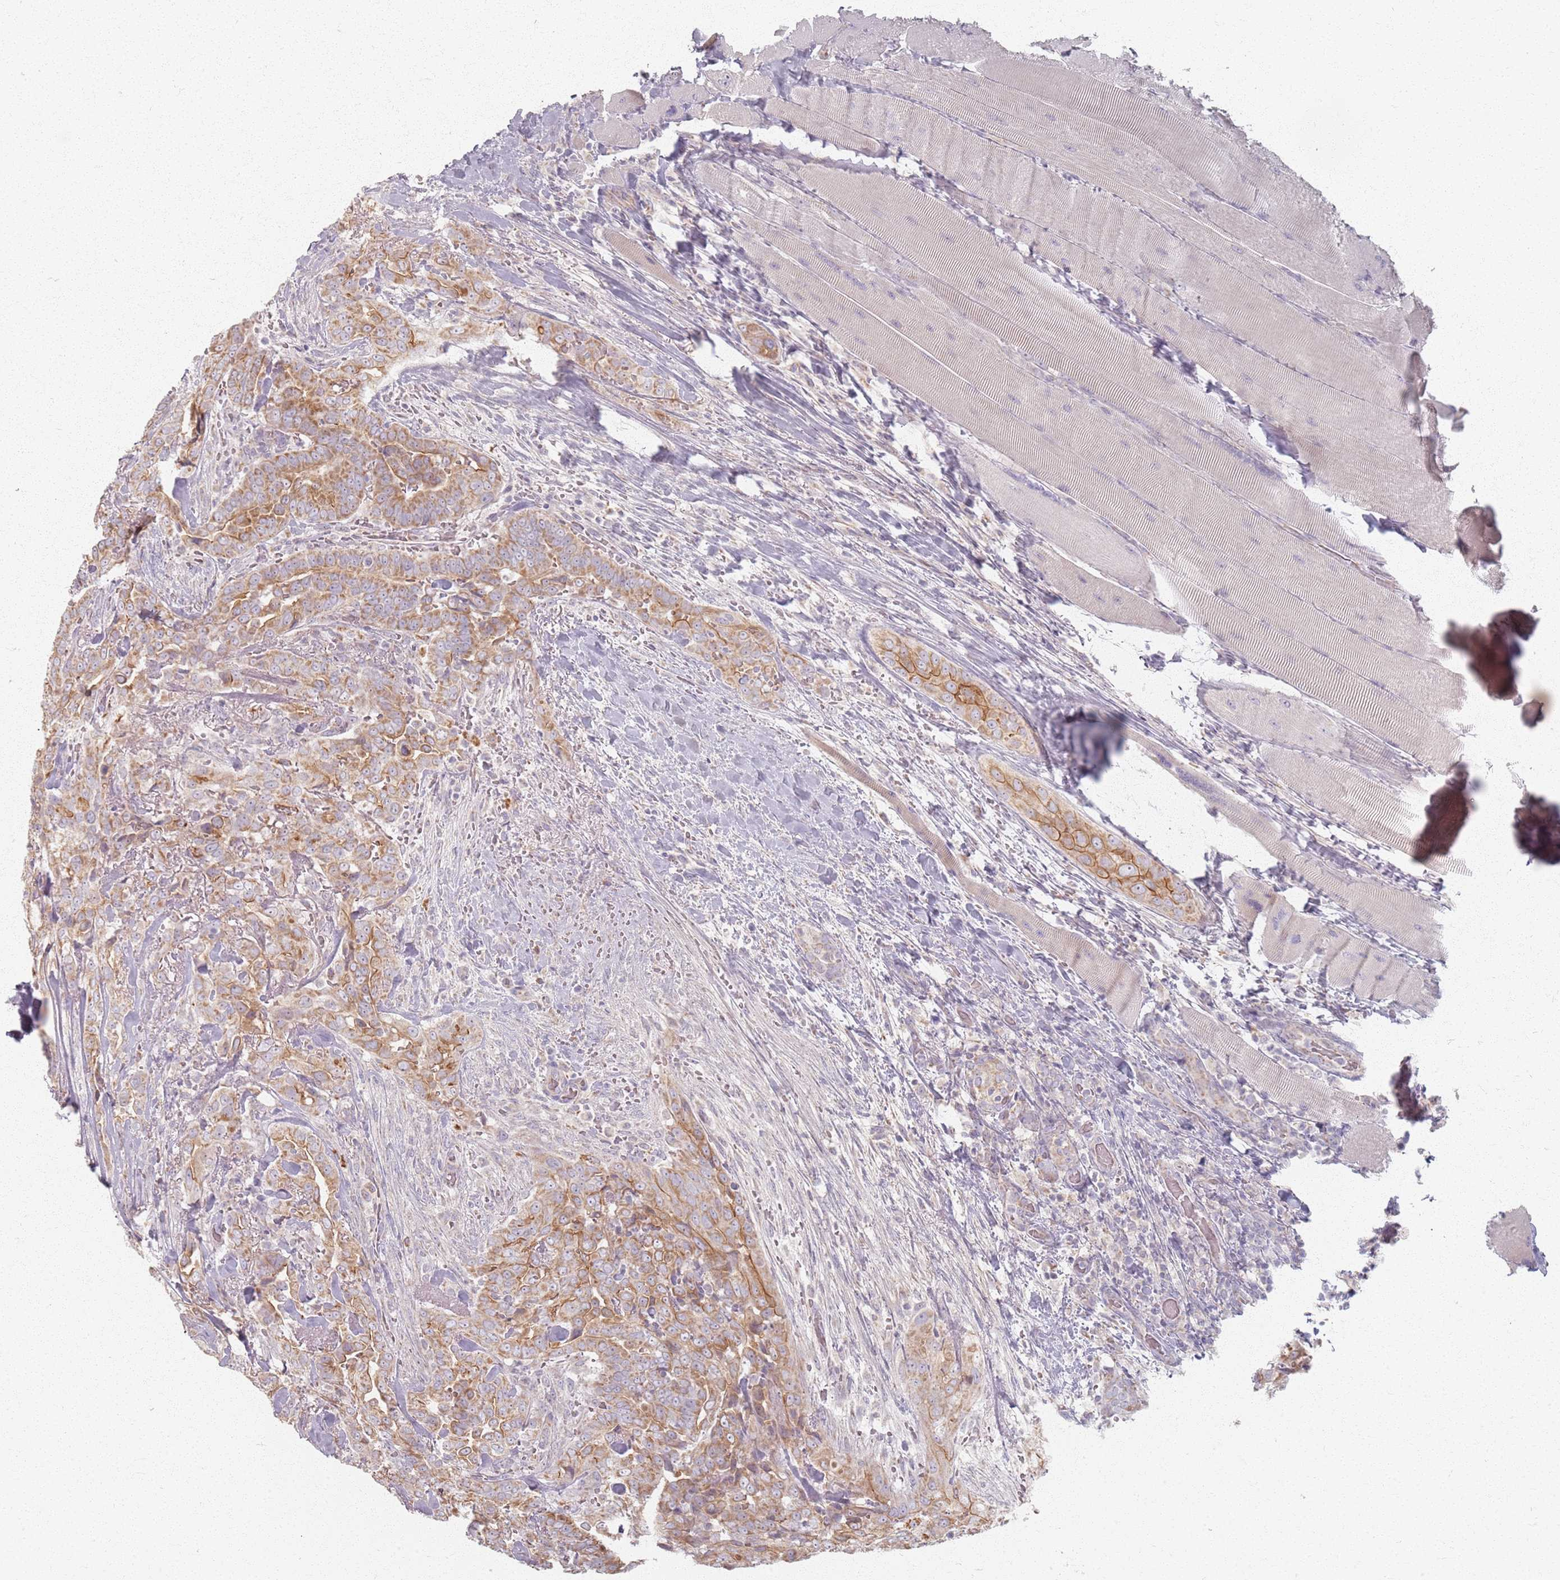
{"staining": {"intensity": "moderate", "quantity": ">75%", "location": "cytoplasmic/membranous"}, "tissue": "thyroid cancer", "cell_type": "Tumor cells", "image_type": "cancer", "snomed": [{"axis": "morphology", "description": "Papillary adenocarcinoma, NOS"}, {"axis": "topography", "description": "Thyroid gland"}], "caption": "Thyroid papillary adenocarcinoma stained with immunohistochemistry (IHC) demonstrates moderate cytoplasmic/membranous staining in approximately >75% of tumor cells. Immunohistochemistry stains the protein of interest in brown and the nuclei are stained blue.", "gene": "PKD2L2", "patient": {"sex": "male", "age": 61}}